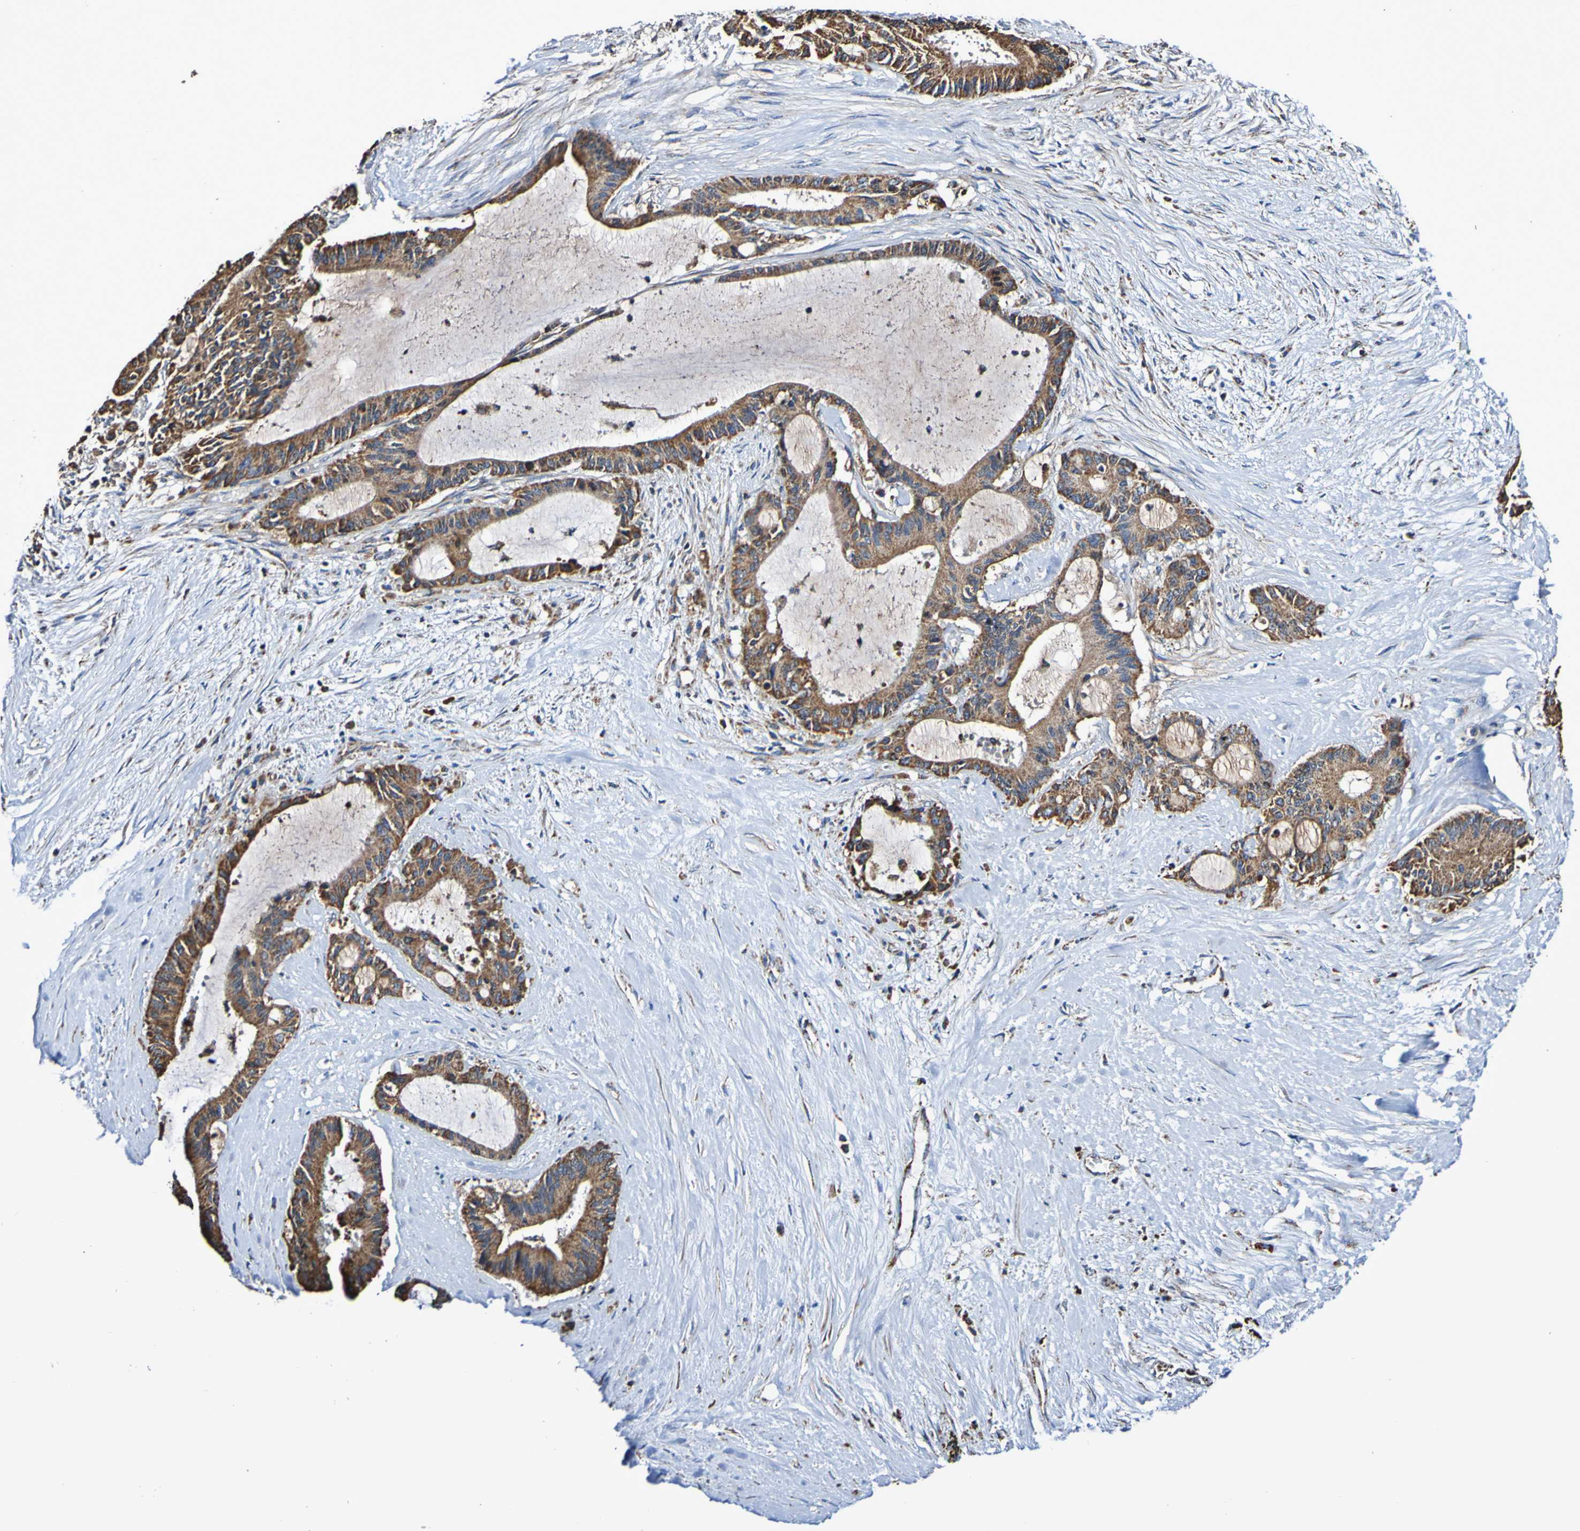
{"staining": {"intensity": "strong", "quantity": ">75%", "location": "cytoplasmic/membranous"}, "tissue": "liver cancer", "cell_type": "Tumor cells", "image_type": "cancer", "snomed": [{"axis": "morphology", "description": "Cholangiocarcinoma"}, {"axis": "topography", "description": "Liver"}], "caption": "About >75% of tumor cells in human liver cholangiocarcinoma show strong cytoplasmic/membranous protein positivity as visualized by brown immunohistochemical staining.", "gene": "IL18R1", "patient": {"sex": "female", "age": 73}}